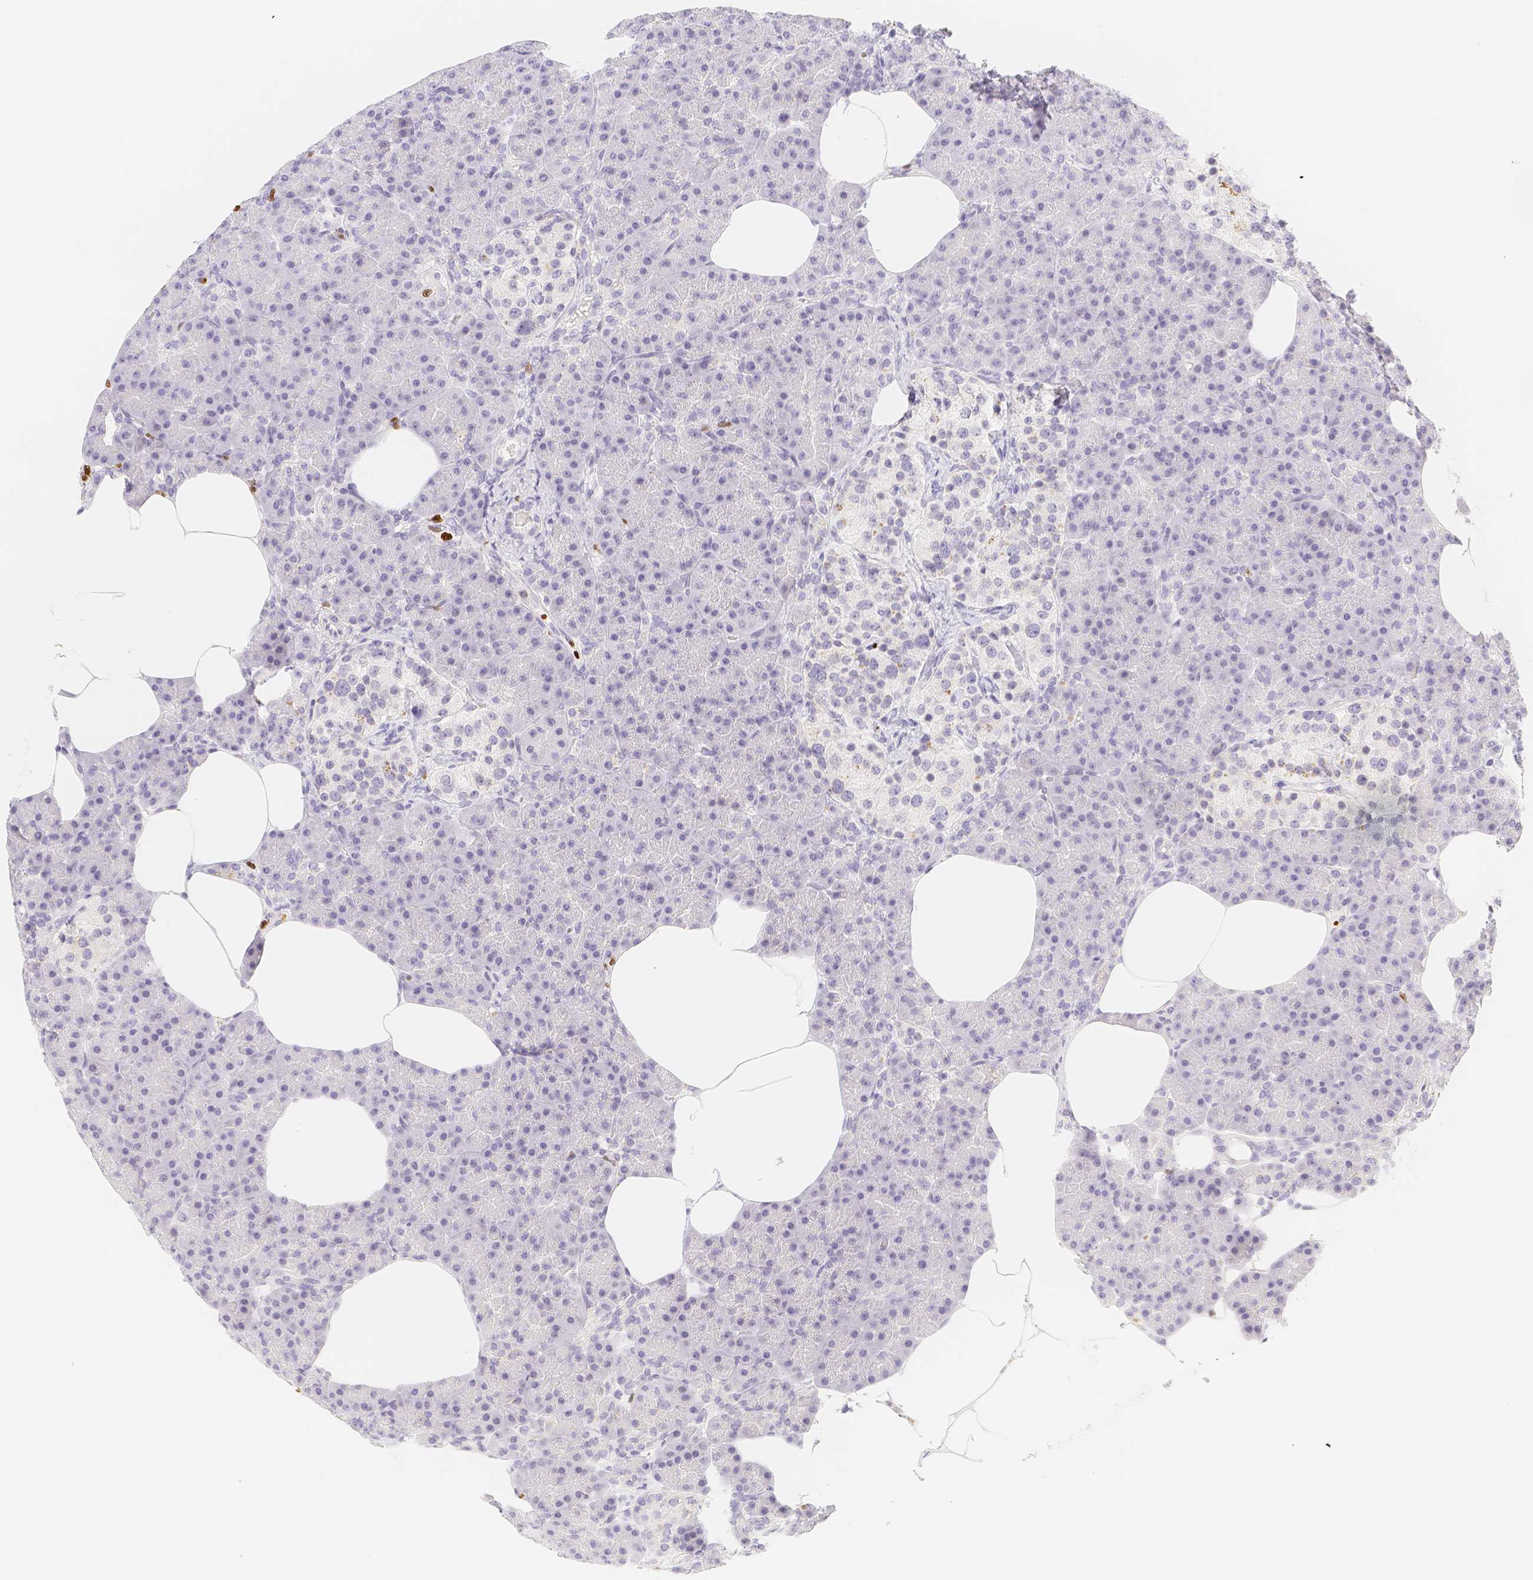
{"staining": {"intensity": "negative", "quantity": "none", "location": "none"}, "tissue": "pancreas", "cell_type": "Exocrine glandular cells", "image_type": "normal", "snomed": [{"axis": "morphology", "description": "Normal tissue, NOS"}, {"axis": "topography", "description": "Pancreas"}], "caption": "The IHC photomicrograph has no significant staining in exocrine glandular cells of pancreas.", "gene": "PADI4", "patient": {"sex": "female", "age": 70}}